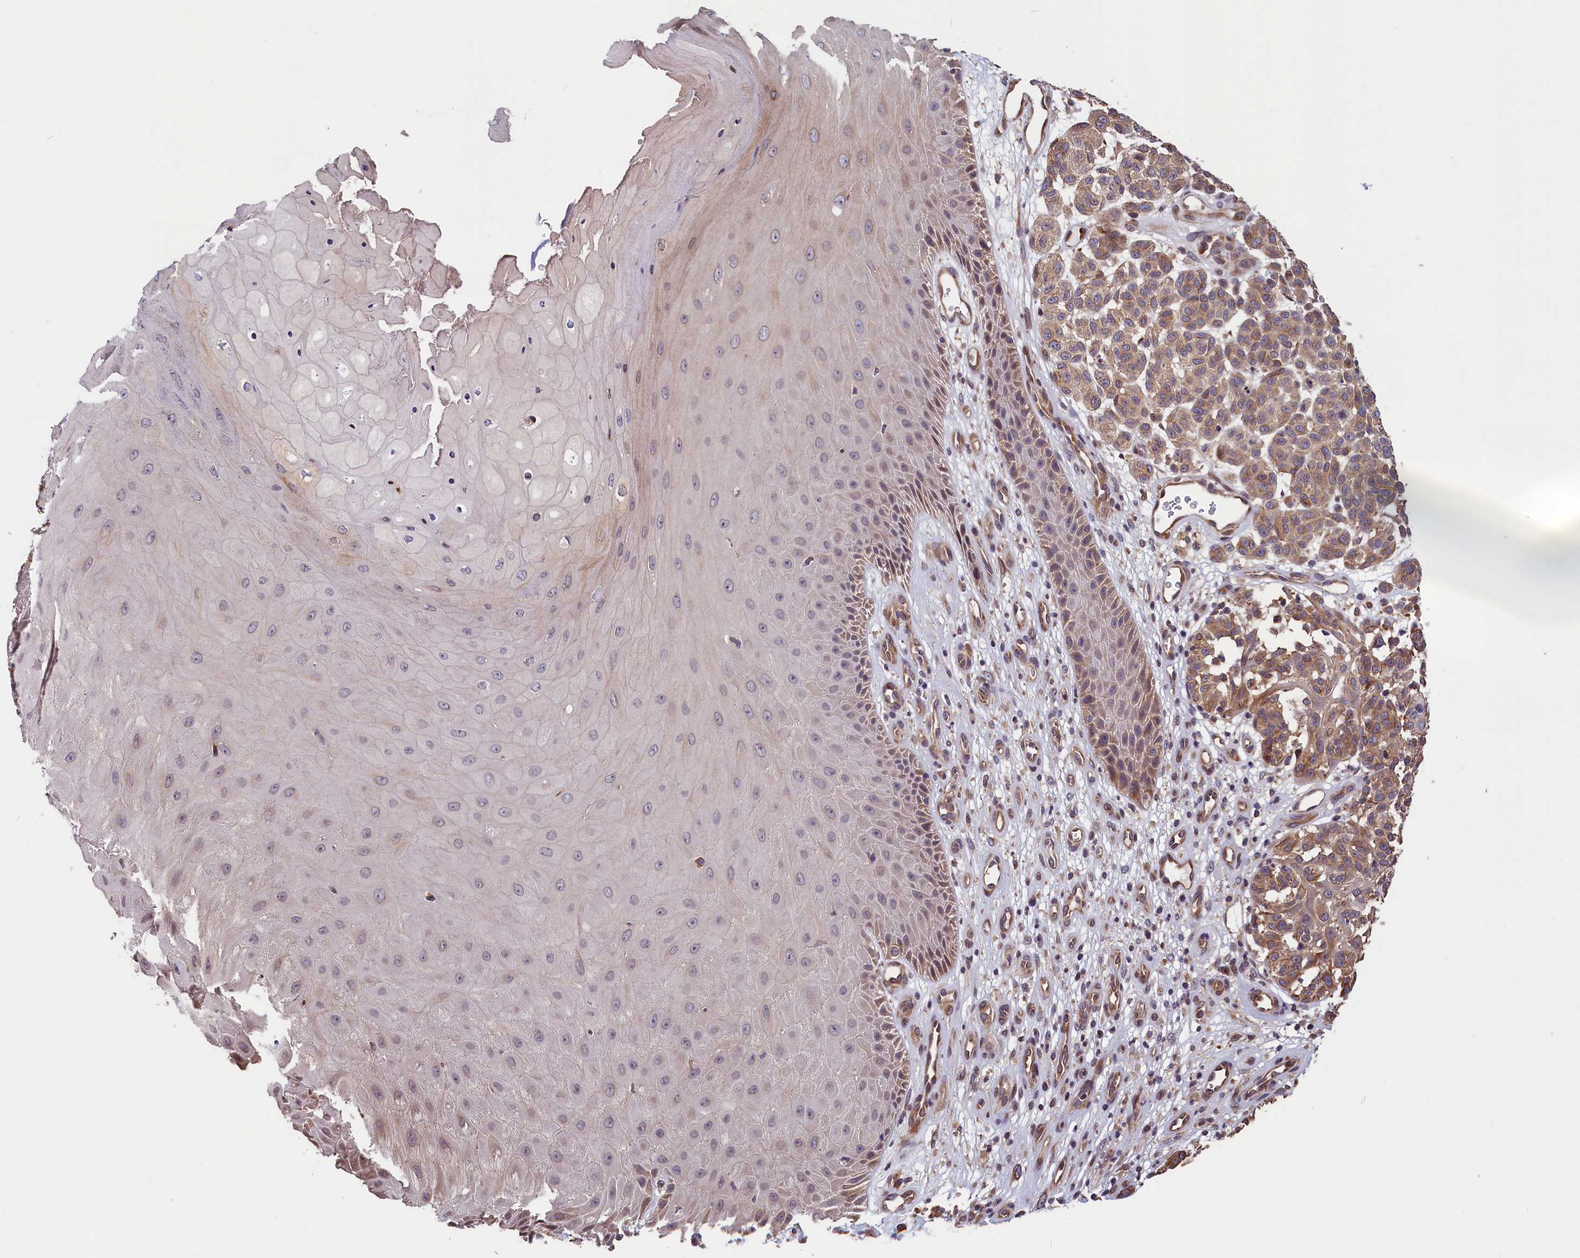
{"staining": {"intensity": "moderate", "quantity": ">75%", "location": "cytoplasmic/membranous"}, "tissue": "melanoma", "cell_type": "Tumor cells", "image_type": "cancer", "snomed": [{"axis": "morphology", "description": "Malignant melanoma, NOS"}, {"axis": "topography", "description": "Skin"}], "caption": "Protein staining displays moderate cytoplasmic/membranous staining in about >75% of tumor cells in melanoma.", "gene": "TMEM116", "patient": {"sex": "male", "age": 49}}